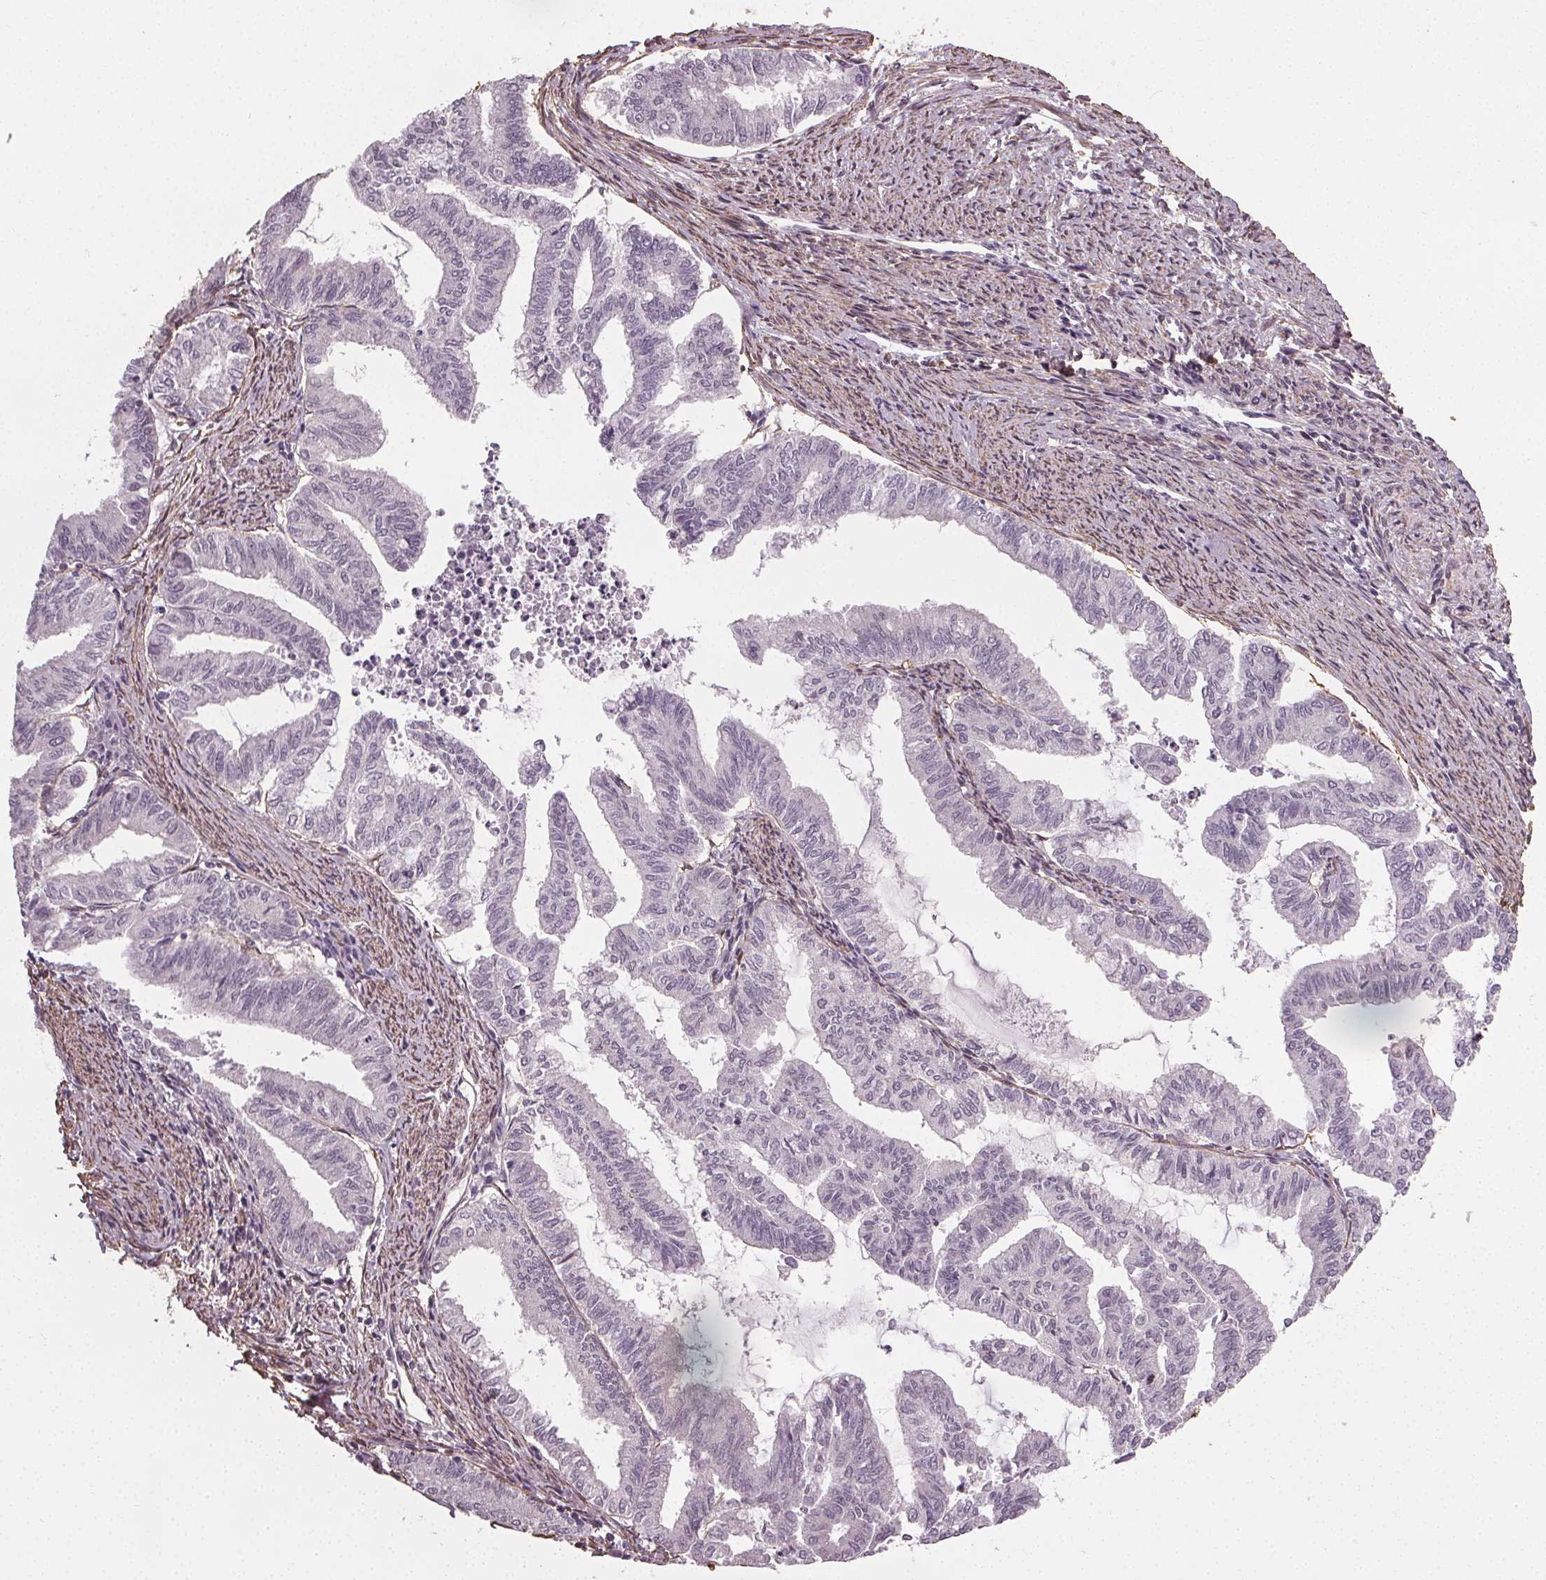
{"staining": {"intensity": "negative", "quantity": "none", "location": "none"}, "tissue": "endometrial cancer", "cell_type": "Tumor cells", "image_type": "cancer", "snomed": [{"axis": "morphology", "description": "Adenocarcinoma, NOS"}, {"axis": "topography", "description": "Endometrium"}], "caption": "Adenocarcinoma (endometrial) was stained to show a protein in brown. There is no significant expression in tumor cells.", "gene": "PKP1", "patient": {"sex": "female", "age": 79}}